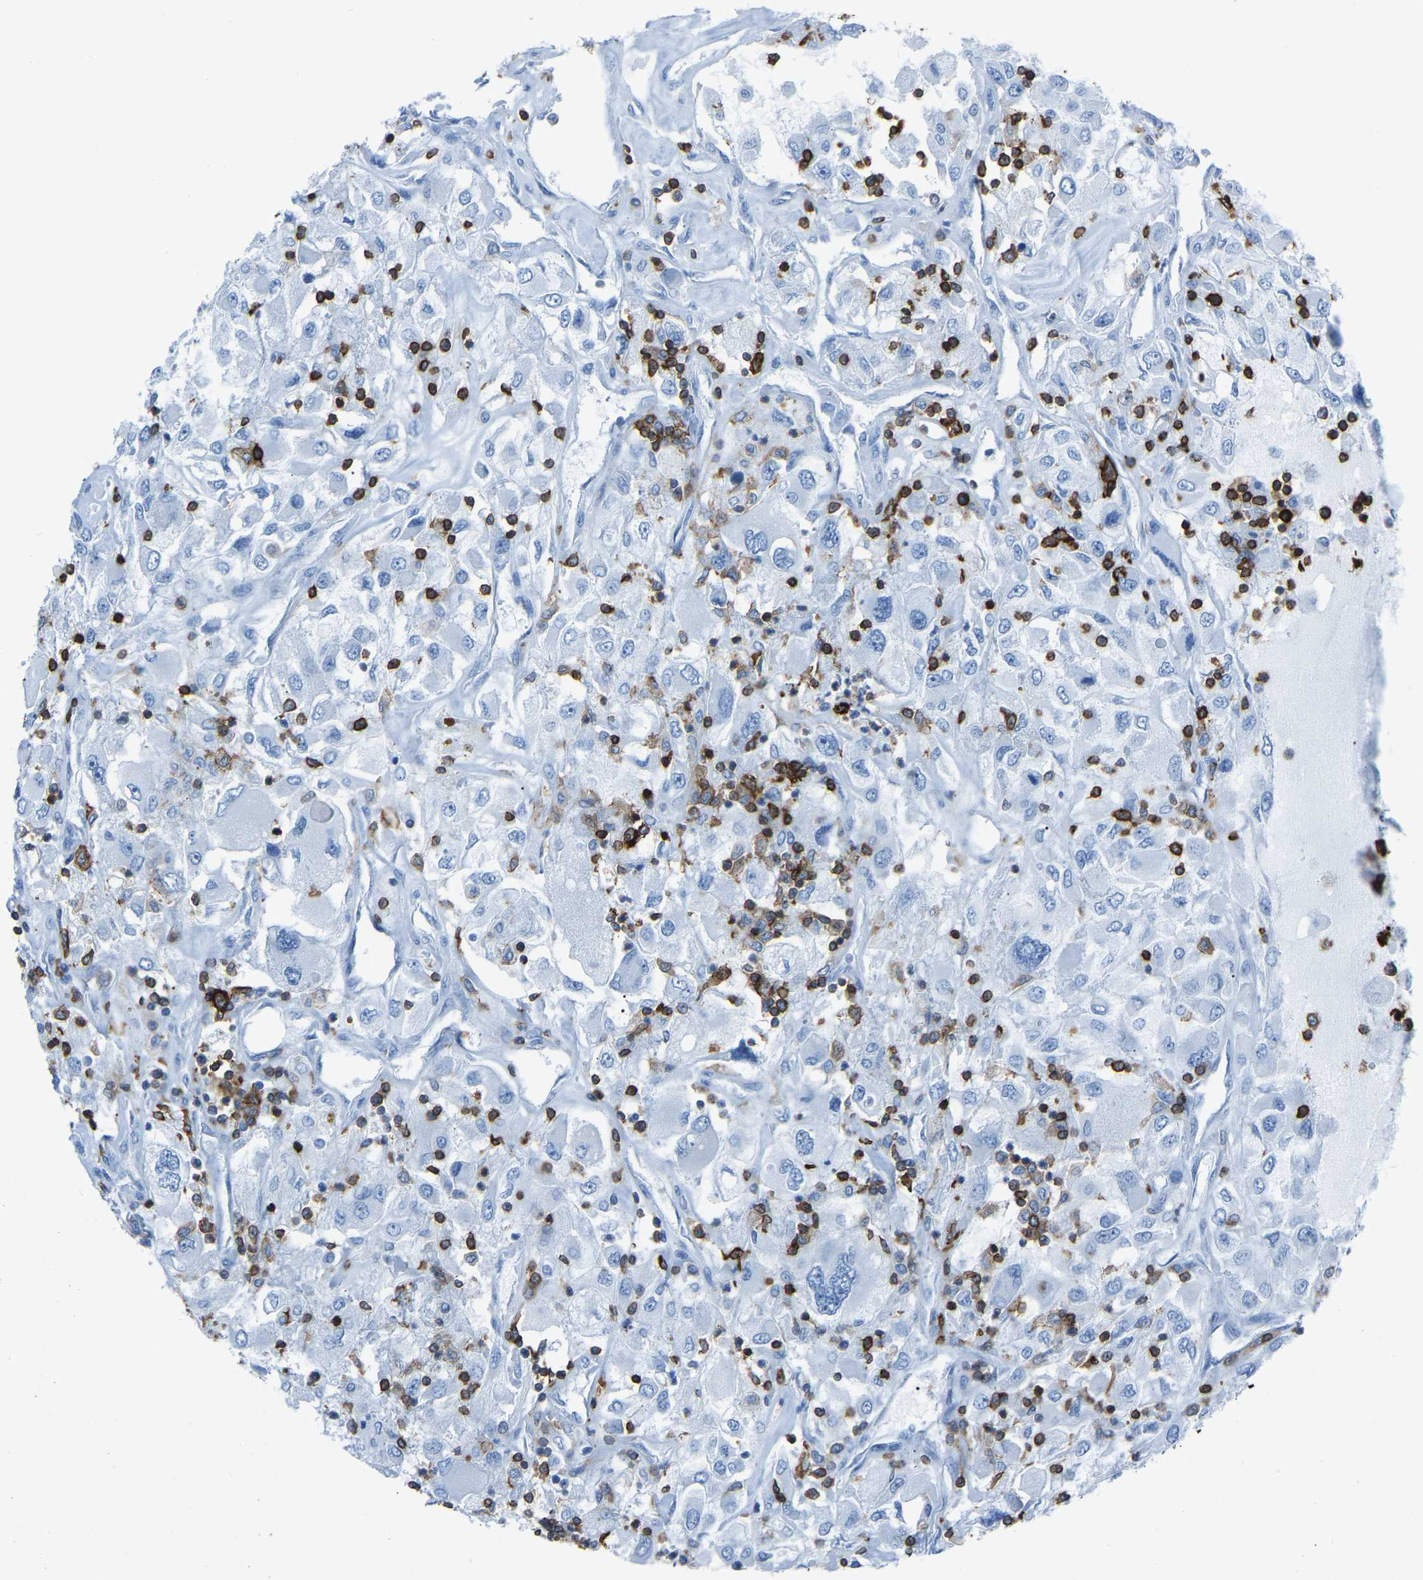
{"staining": {"intensity": "negative", "quantity": "none", "location": "none"}, "tissue": "renal cancer", "cell_type": "Tumor cells", "image_type": "cancer", "snomed": [{"axis": "morphology", "description": "Adenocarcinoma, NOS"}, {"axis": "topography", "description": "Kidney"}], "caption": "Tumor cells show no significant positivity in adenocarcinoma (renal).", "gene": "LSP1", "patient": {"sex": "female", "age": 52}}